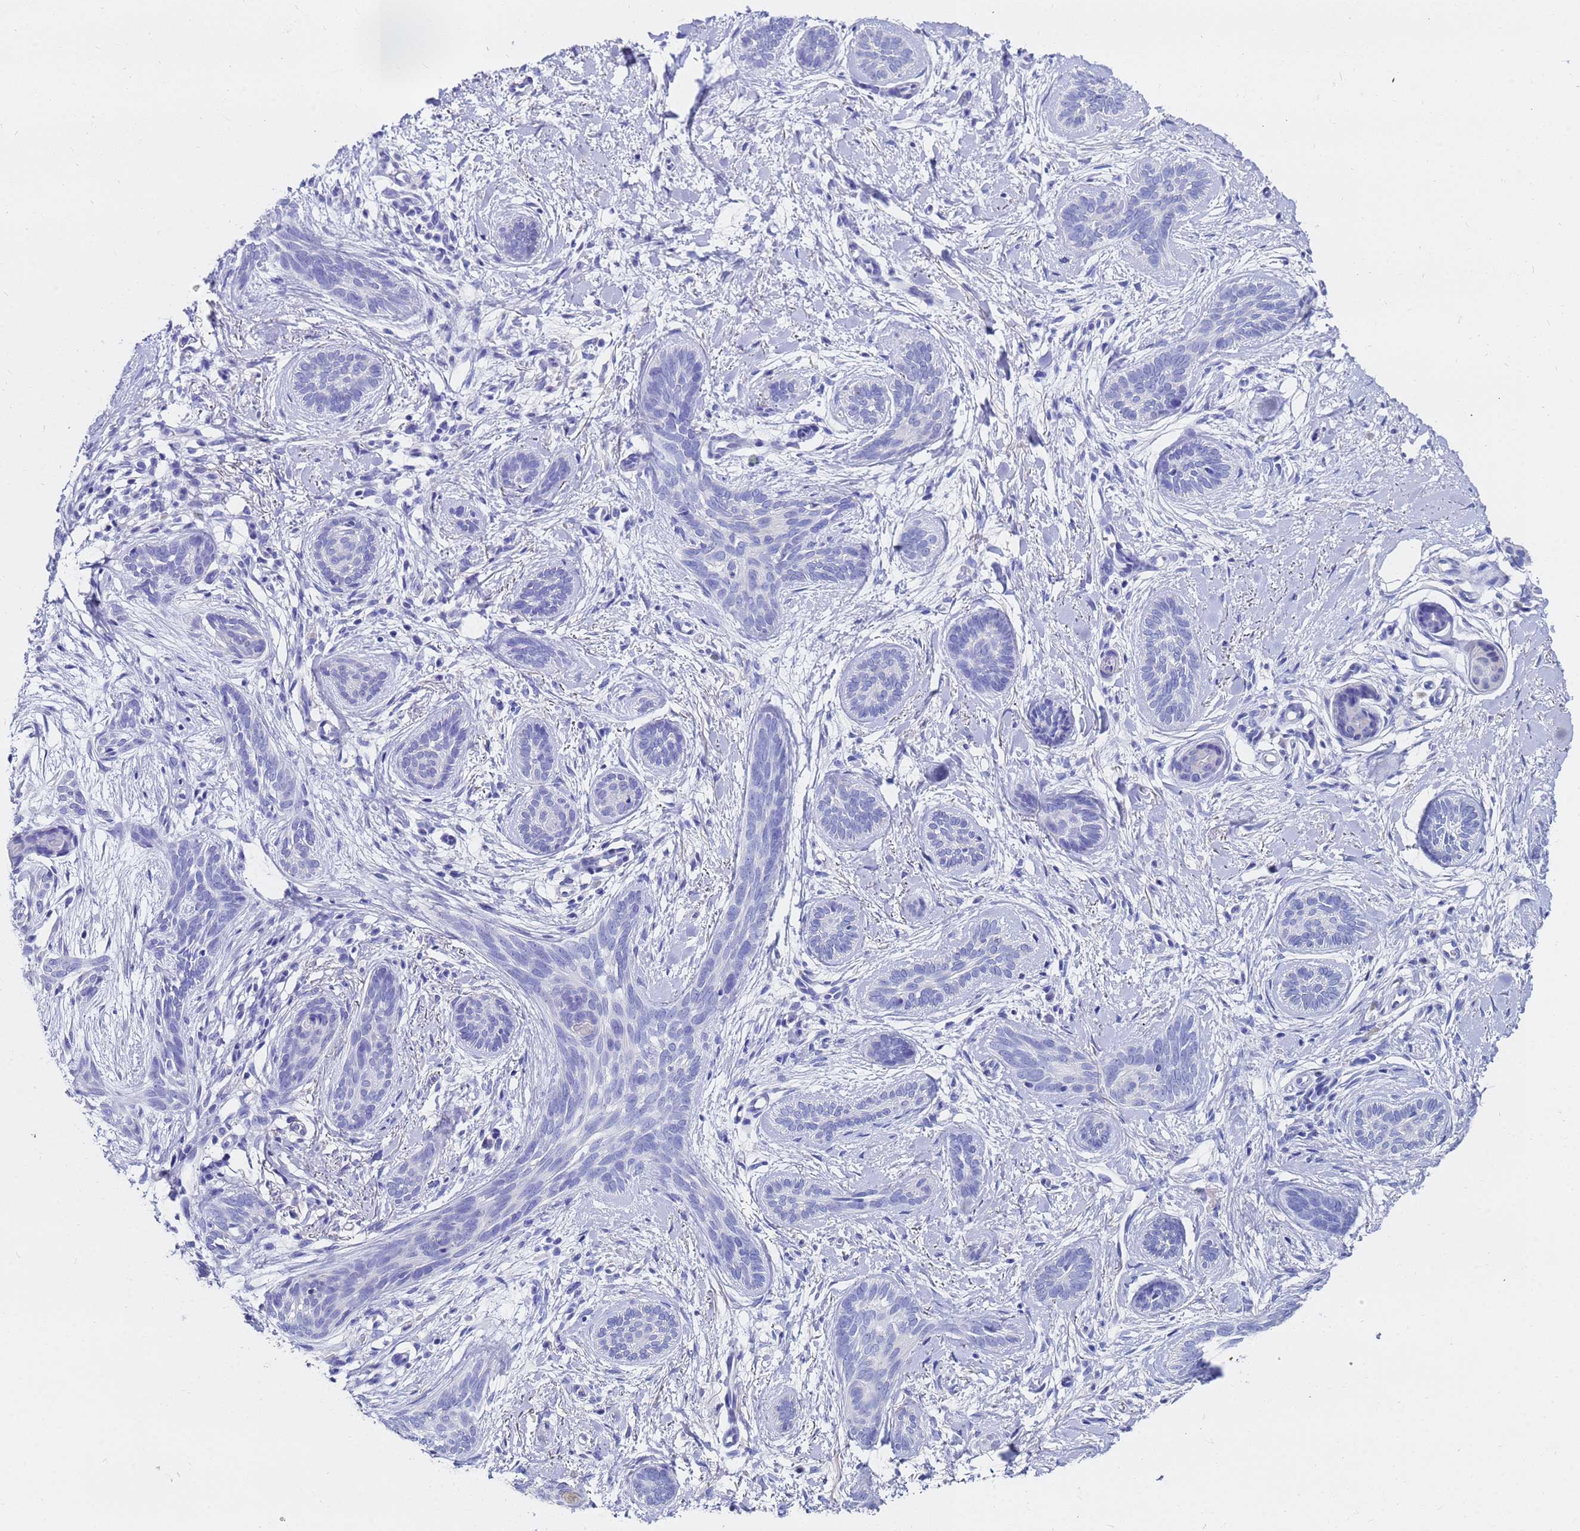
{"staining": {"intensity": "negative", "quantity": "none", "location": "none"}, "tissue": "skin cancer", "cell_type": "Tumor cells", "image_type": "cancer", "snomed": [{"axis": "morphology", "description": "Basal cell carcinoma"}, {"axis": "topography", "description": "Skin"}], "caption": "This is an immunohistochemistry (IHC) photomicrograph of human skin cancer (basal cell carcinoma). There is no expression in tumor cells.", "gene": "C2orf72", "patient": {"sex": "female", "age": 81}}